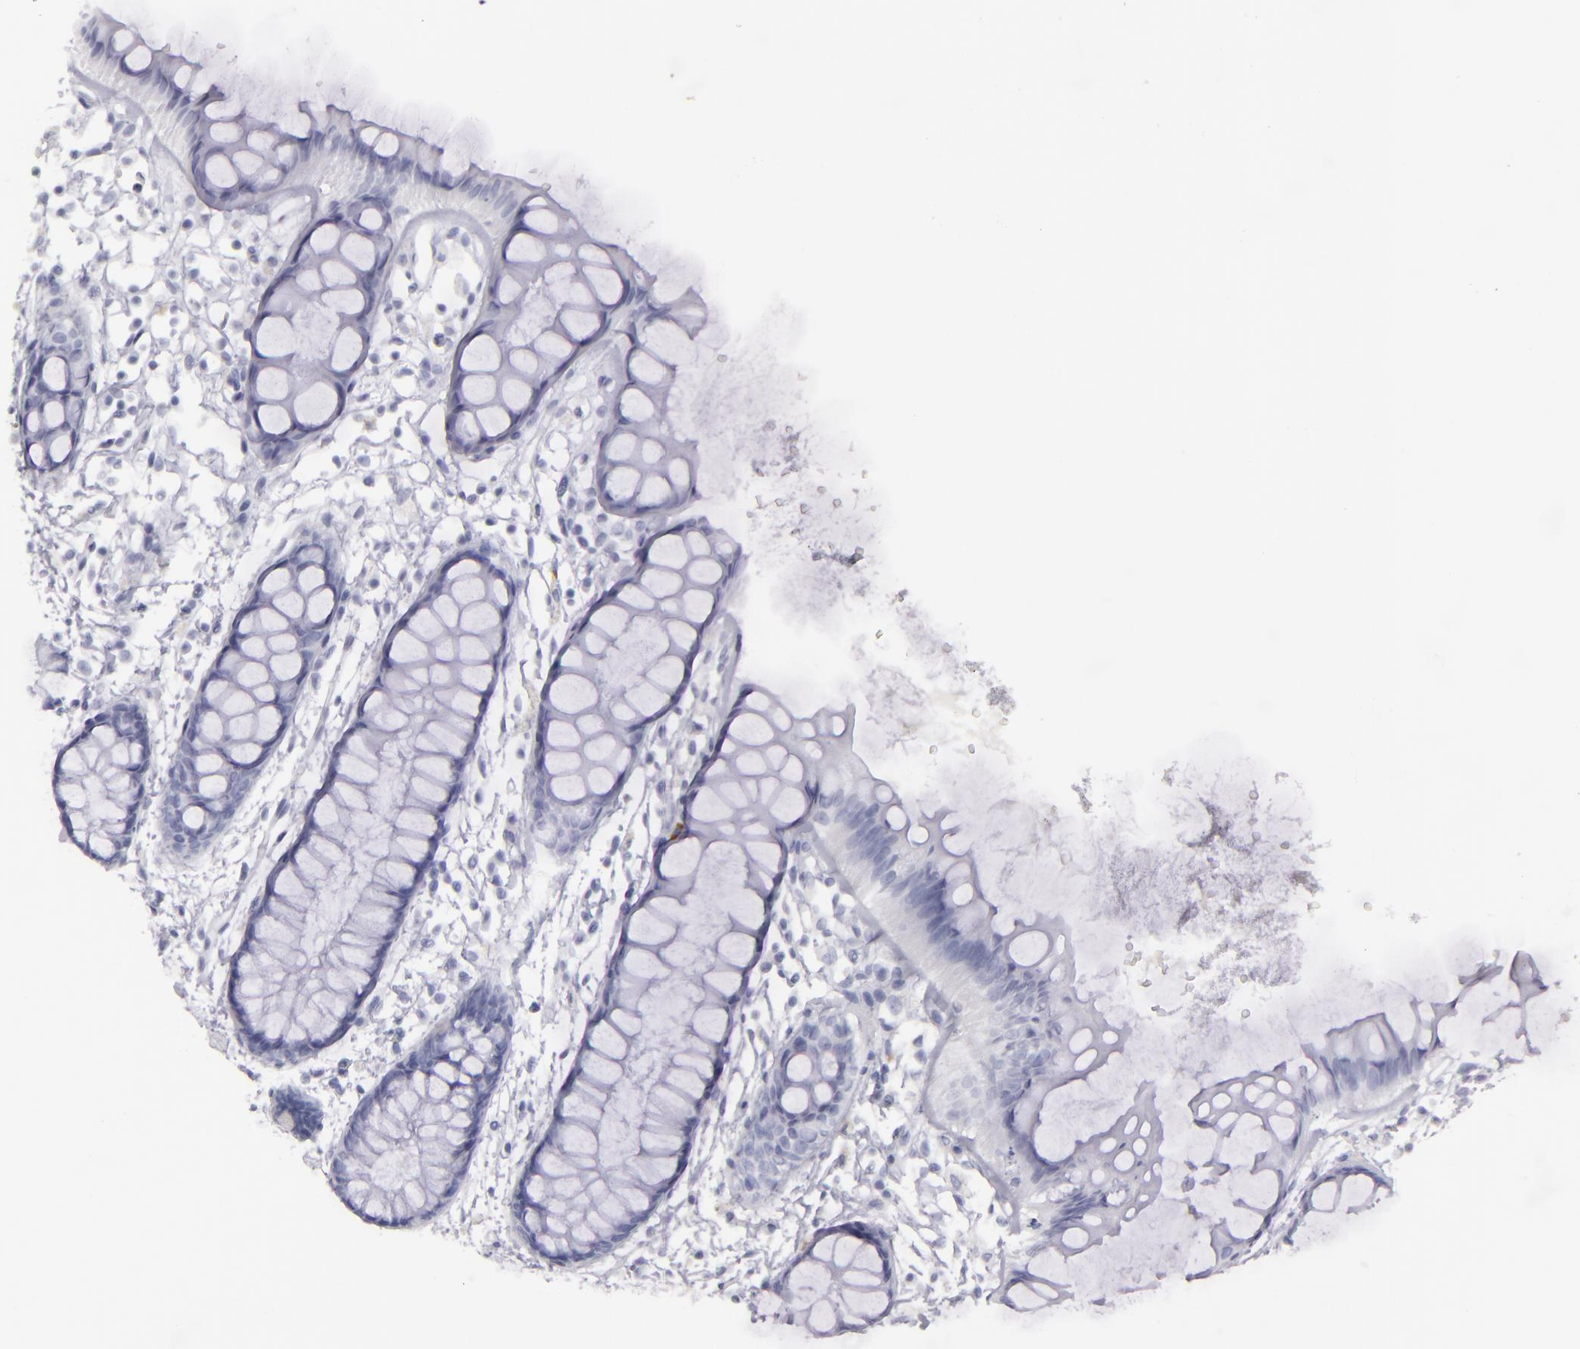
{"staining": {"intensity": "negative", "quantity": "none", "location": "none"}, "tissue": "rectum", "cell_type": "Glandular cells", "image_type": "normal", "snomed": [{"axis": "morphology", "description": "Normal tissue, NOS"}, {"axis": "topography", "description": "Rectum"}], "caption": "Image shows no protein expression in glandular cells of unremarkable rectum. (DAB immunohistochemistry (IHC) with hematoxylin counter stain).", "gene": "FLG", "patient": {"sex": "female", "age": 66}}